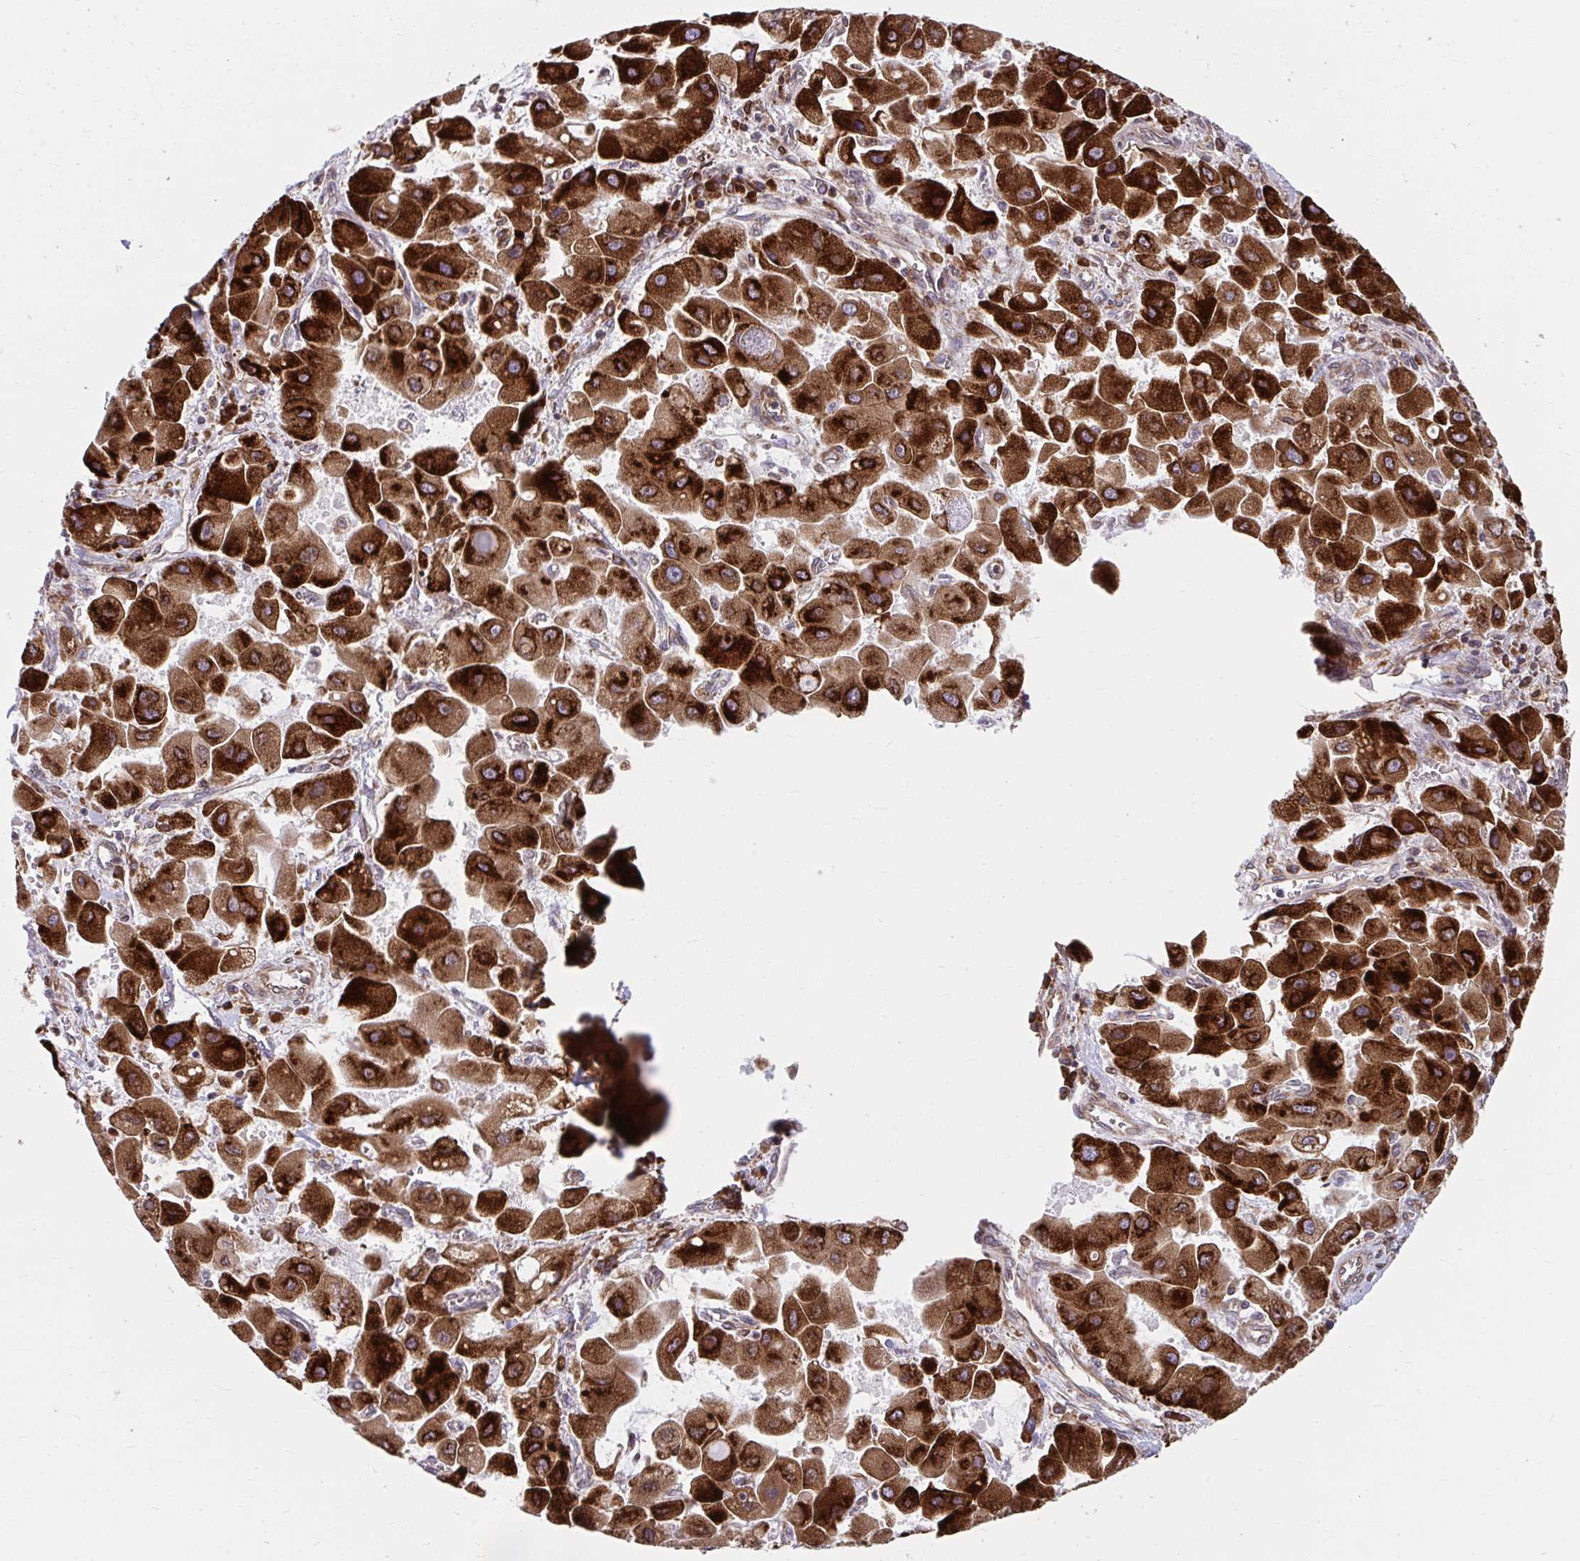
{"staining": {"intensity": "strong", "quantity": ">75%", "location": "cytoplasmic/membranous"}, "tissue": "liver cancer", "cell_type": "Tumor cells", "image_type": "cancer", "snomed": [{"axis": "morphology", "description": "Carcinoma, Hepatocellular, NOS"}, {"axis": "topography", "description": "Liver"}], "caption": "A photomicrograph of hepatocellular carcinoma (liver) stained for a protein displays strong cytoplasmic/membranous brown staining in tumor cells.", "gene": "STIM2", "patient": {"sex": "male", "age": 24}}